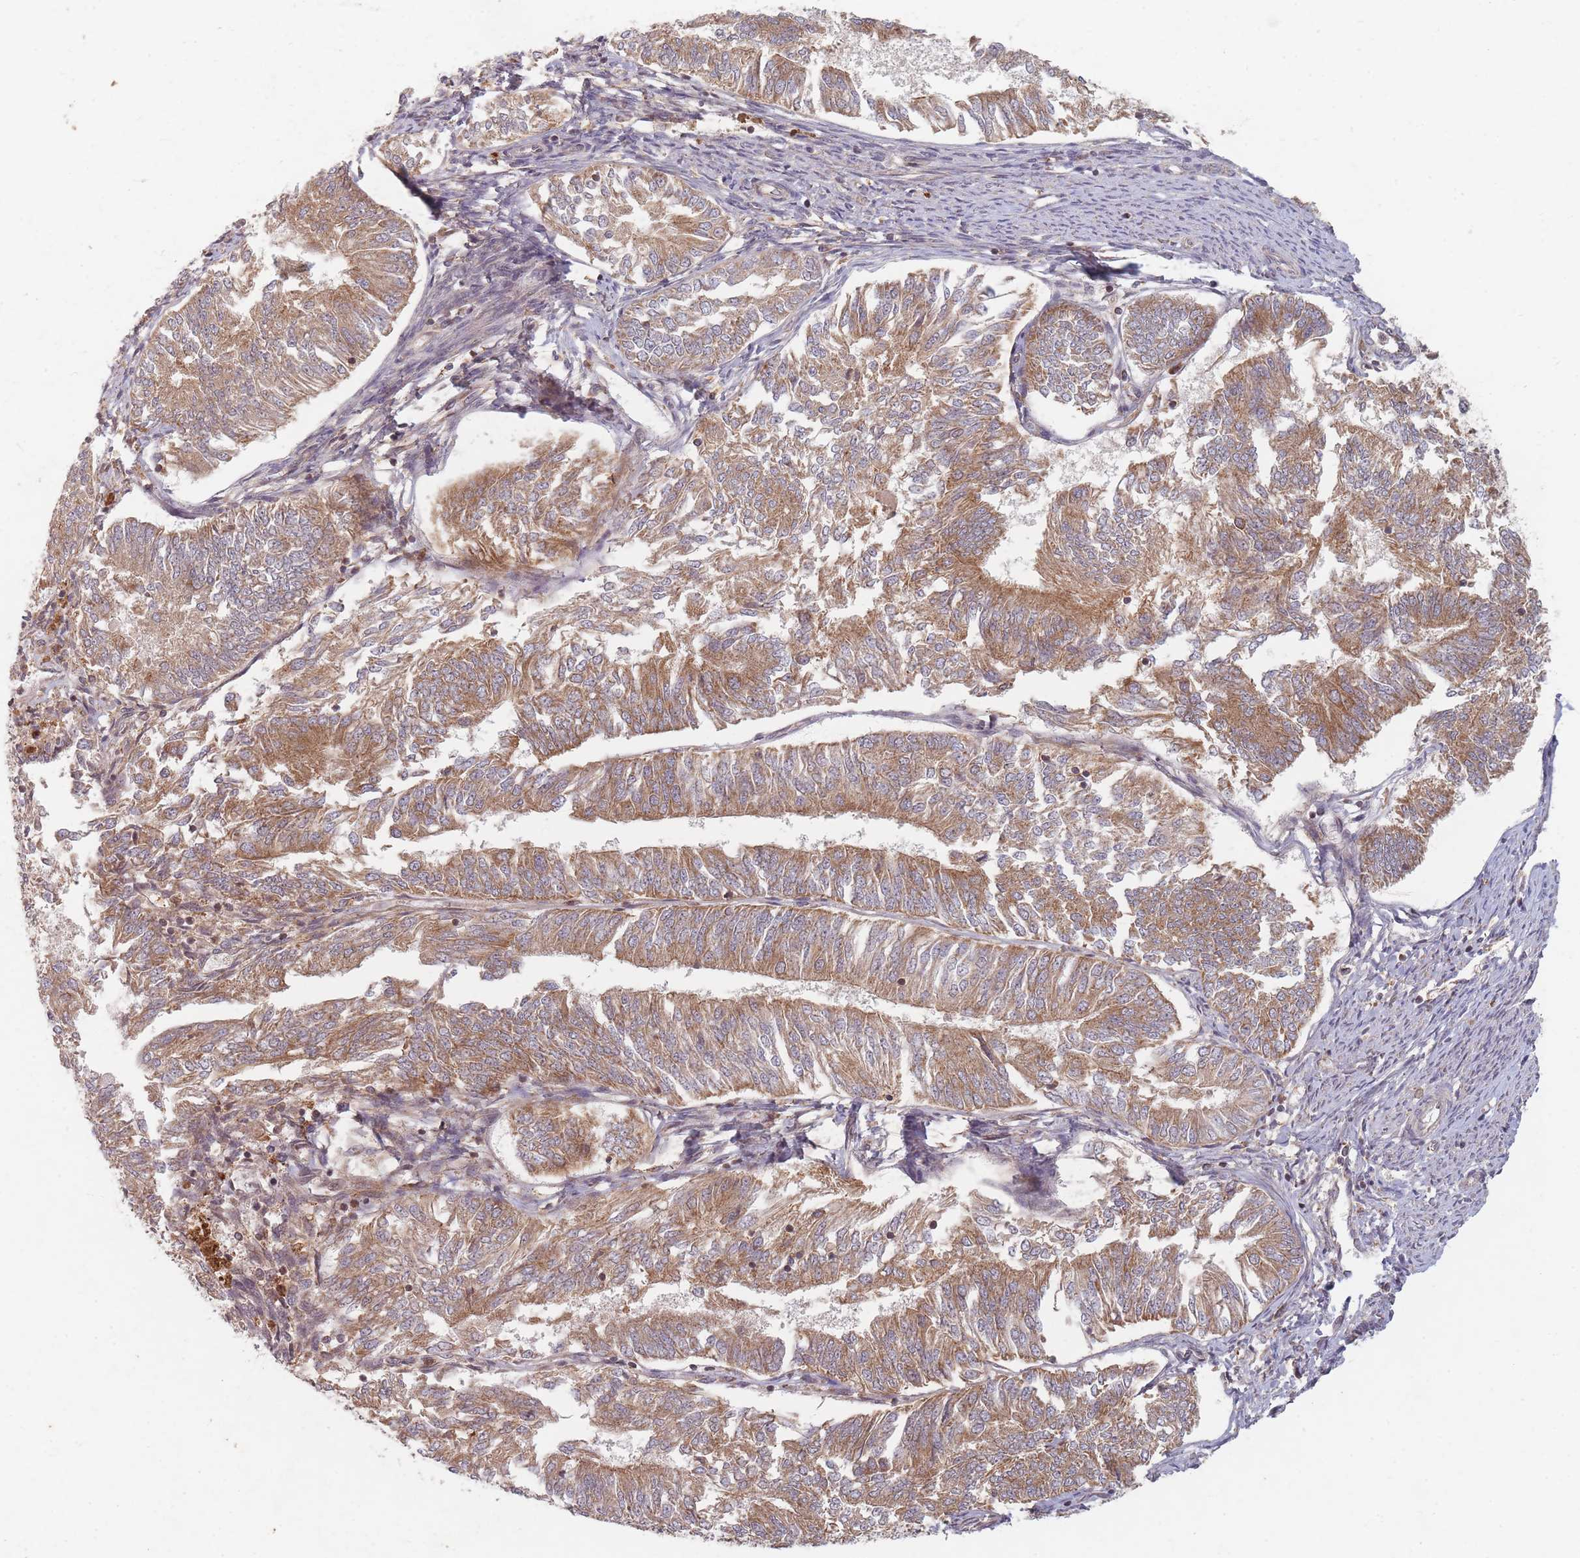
{"staining": {"intensity": "moderate", "quantity": ">75%", "location": "cytoplasmic/membranous"}, "tissue": "endometrial cancer", "cell_type": "Tumor cells", "image_type": "cancer", "snomed": [{"axis": "morphology", "description": "Adenocarcinoma, NOS"}, {"axis": "topography", "description": "Endometrium"}], "caption": "Immunohistochemical staining of endometrial cancer (adenocarcinoma) shows medium levels of moderate cytoplasmic/membranous expression in about >75% of tumor cells.", "gene": "RADX", "patient": {"sex": "female", "age": 58}}